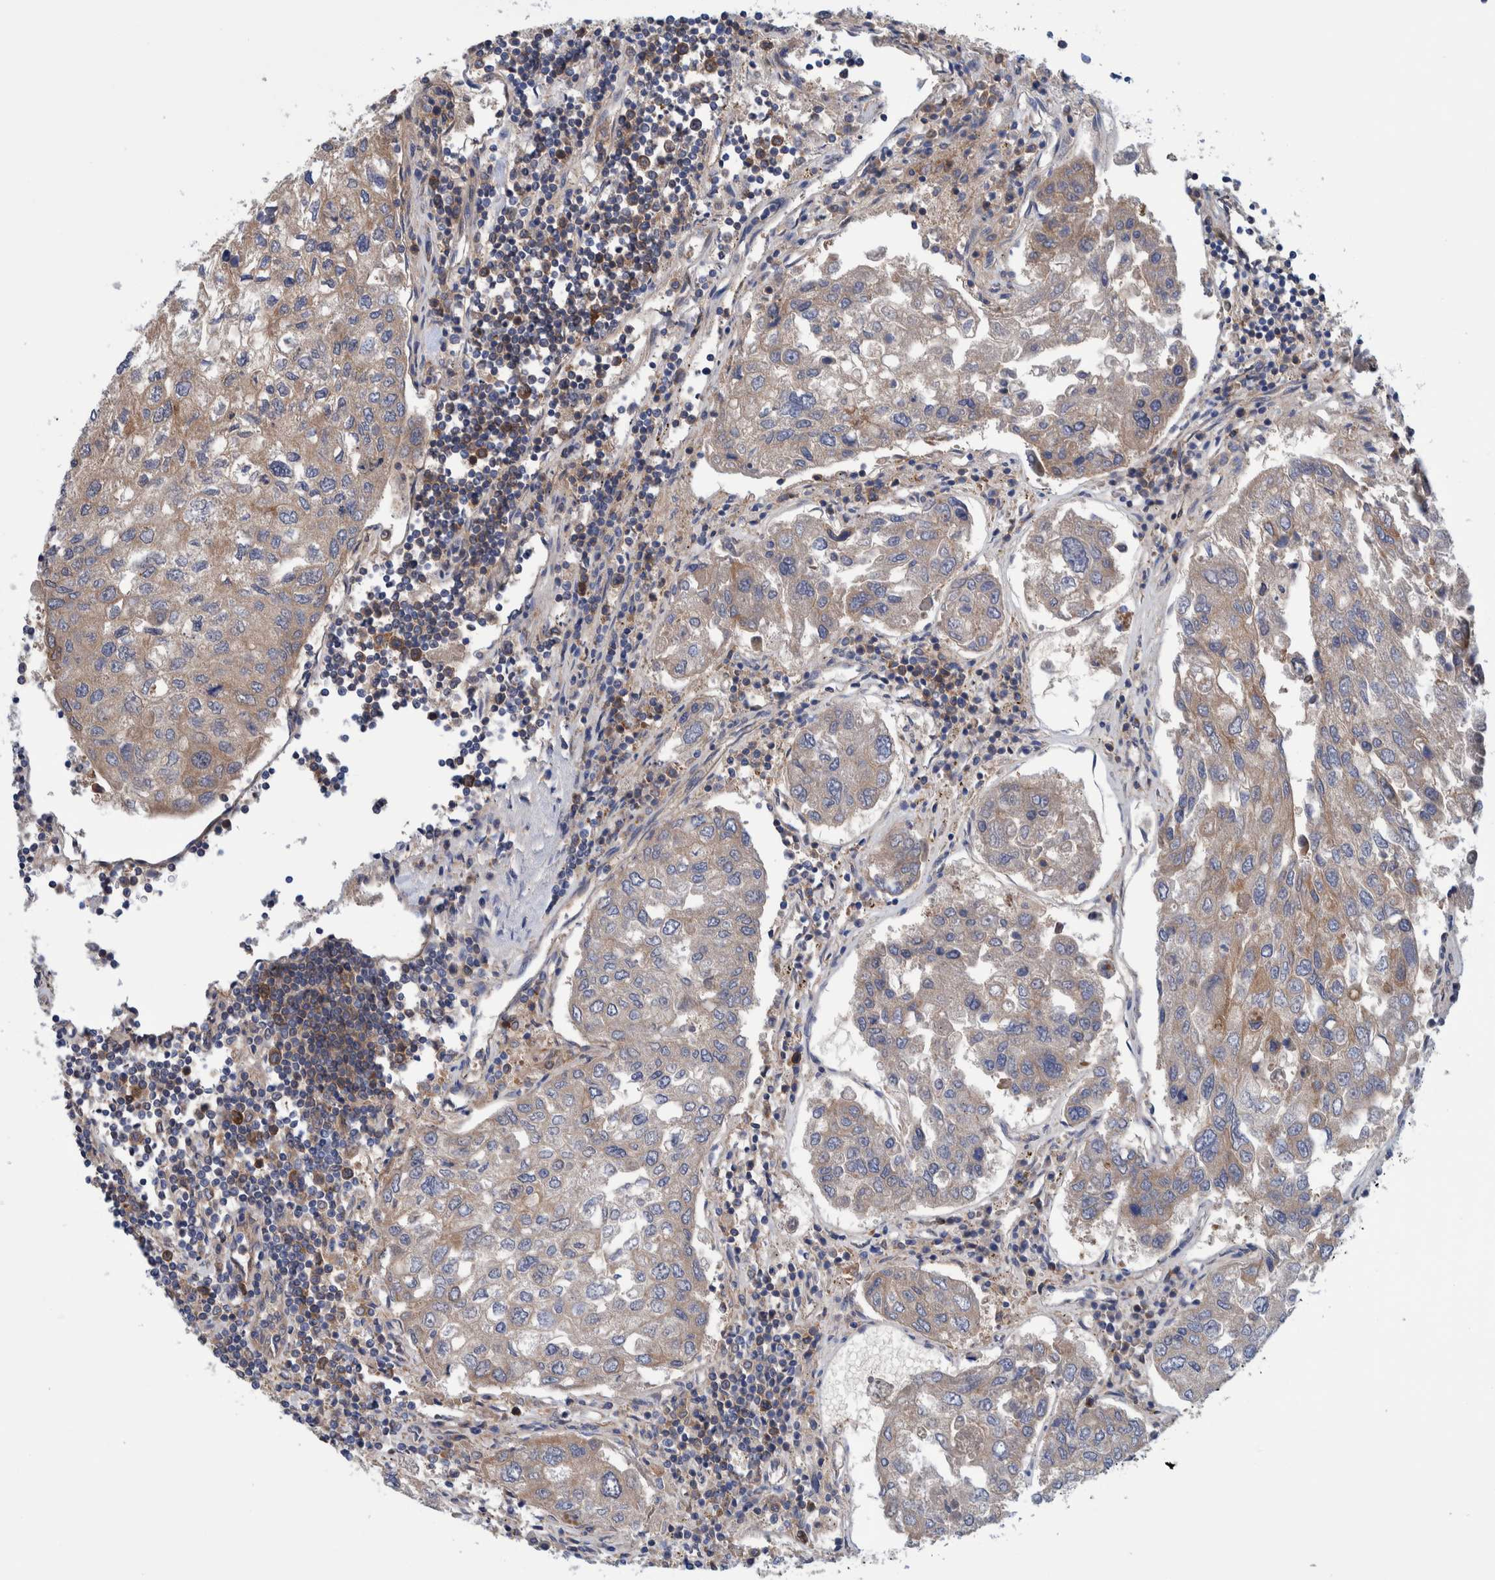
{"staining": {"intensity": "weak", "quantity": ">75%", "location": "cytoplasmic/membranous"}, "tissue": "urothelial cancer", "cell_type": "Tumor cells", "image_type": "cancer", "snomed": [{"axis": "morphology", "description": "Urothelial carcinoma, High grade"}, {"axis": "topography", "description": "Lymph node"}, {"axis": "topography", "description": "Urinary bladder"}], "caption": "Urothelial cancer stained with DAB (3,3'-diaminobenzidine) IHC demonstrates low levels of weak cytoplasmic/membranous positivity in approximately >75% of tumor cells.", "gene": "PFAS", "patient": {"sex": "male", "age": 51}}